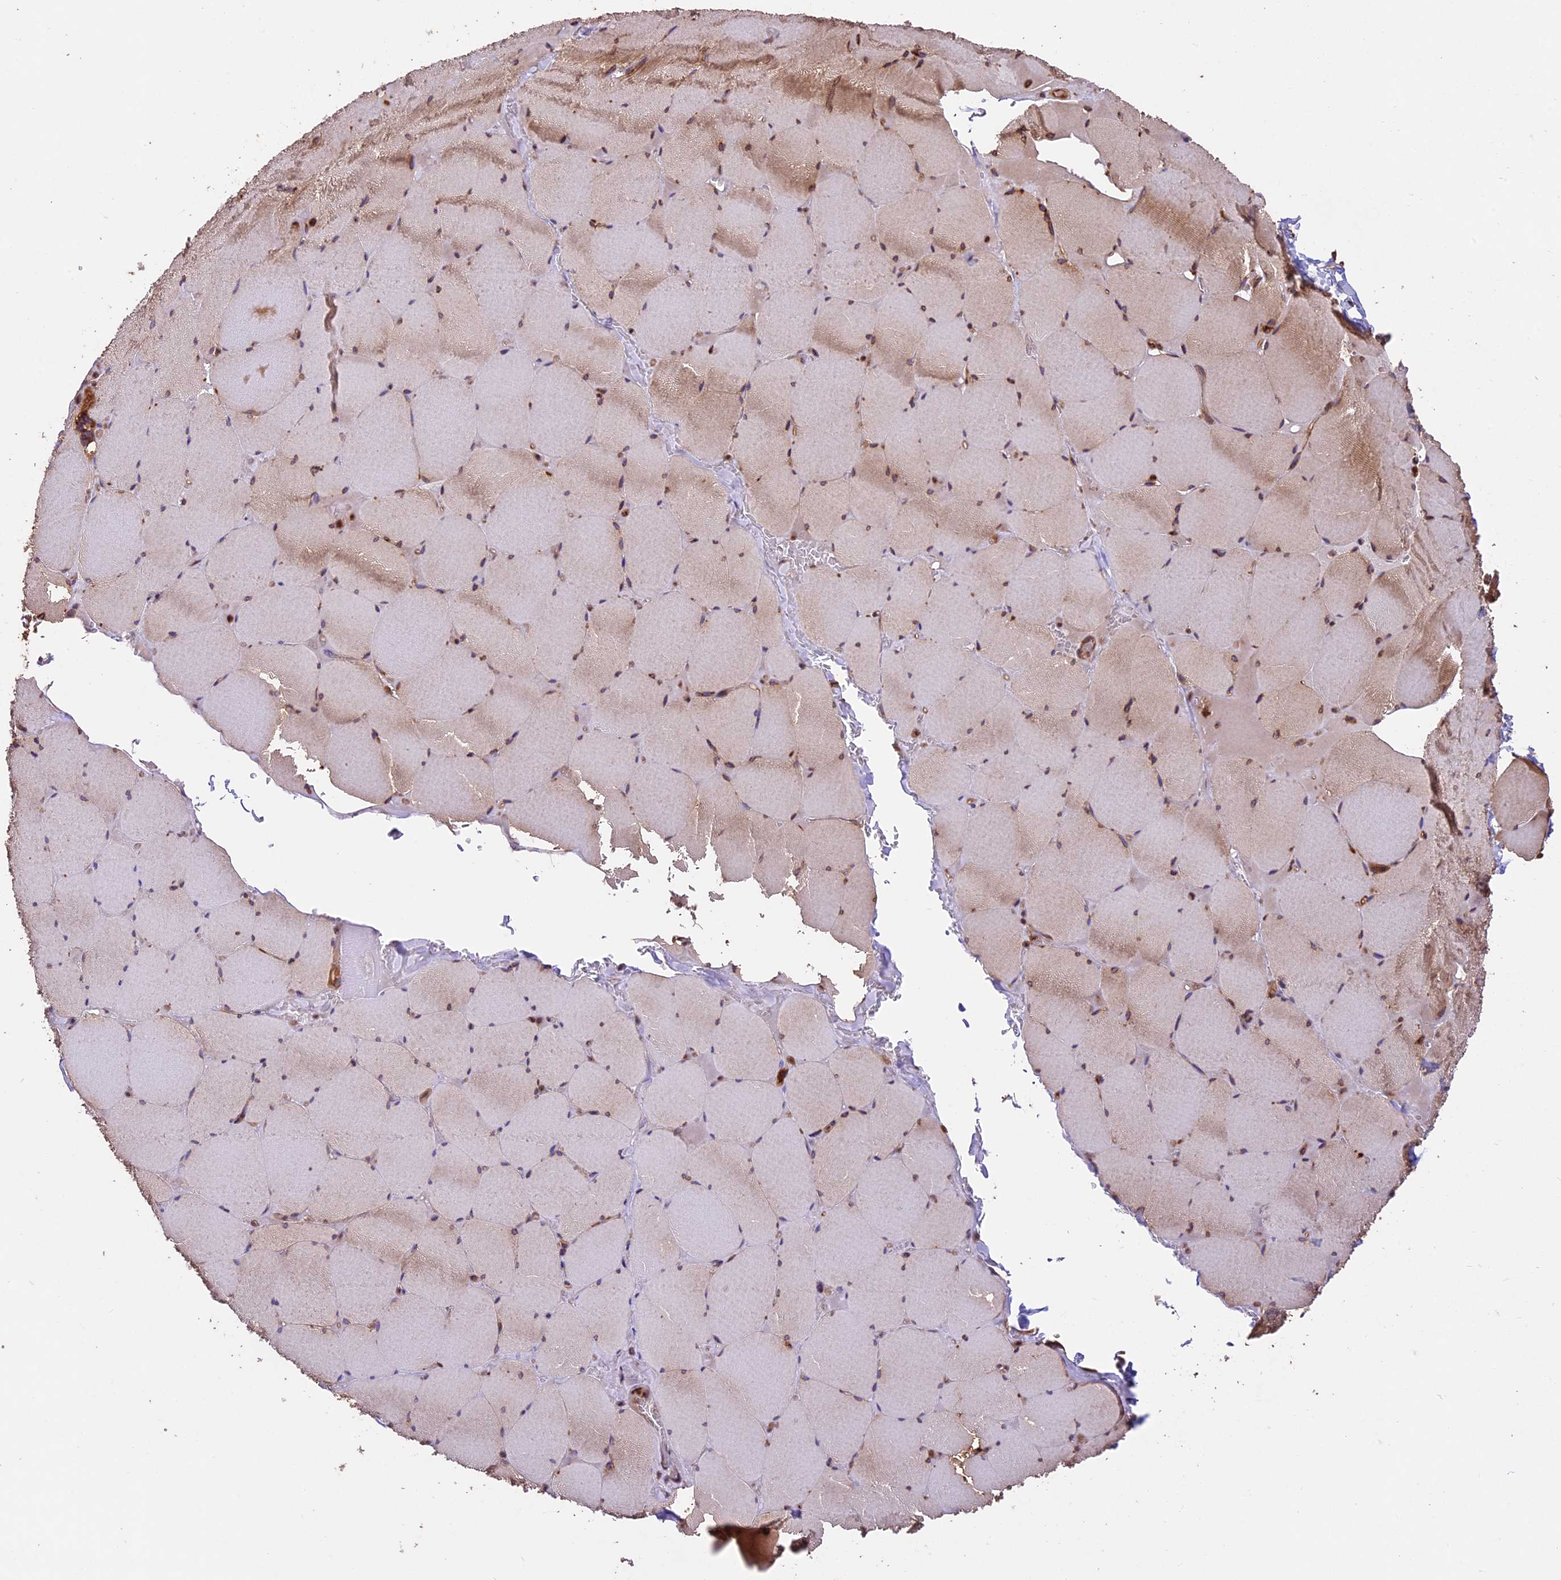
{"staining": {"intensity": "moderate", "quantity": "25%-75%", "location": "cytoplasmic/membranous,nuclear"}, "tissue": "skeletal muscle", "cell_type": "Myocytes", "image_type": "normal", "snomed": [{"axis": "morphology", "description": "Normal tissue, NOS"}, {"axis": "topography", "description": "Skeletal muscle"}, {"axis": "topography", "description": "Head-Neck"}], "caption": "Protein staining of benign skeletal muscle exhibits moderate cytoplasmic/membranous,nuclear positivity in approximately 25%-75% of myocytes. (DAB (3,3'-diaminobenzidine) = brown stain, brightfield microscopy at high magnification).", "gene": "KARS1", "patient": {"sex": "male", "age": 66}}